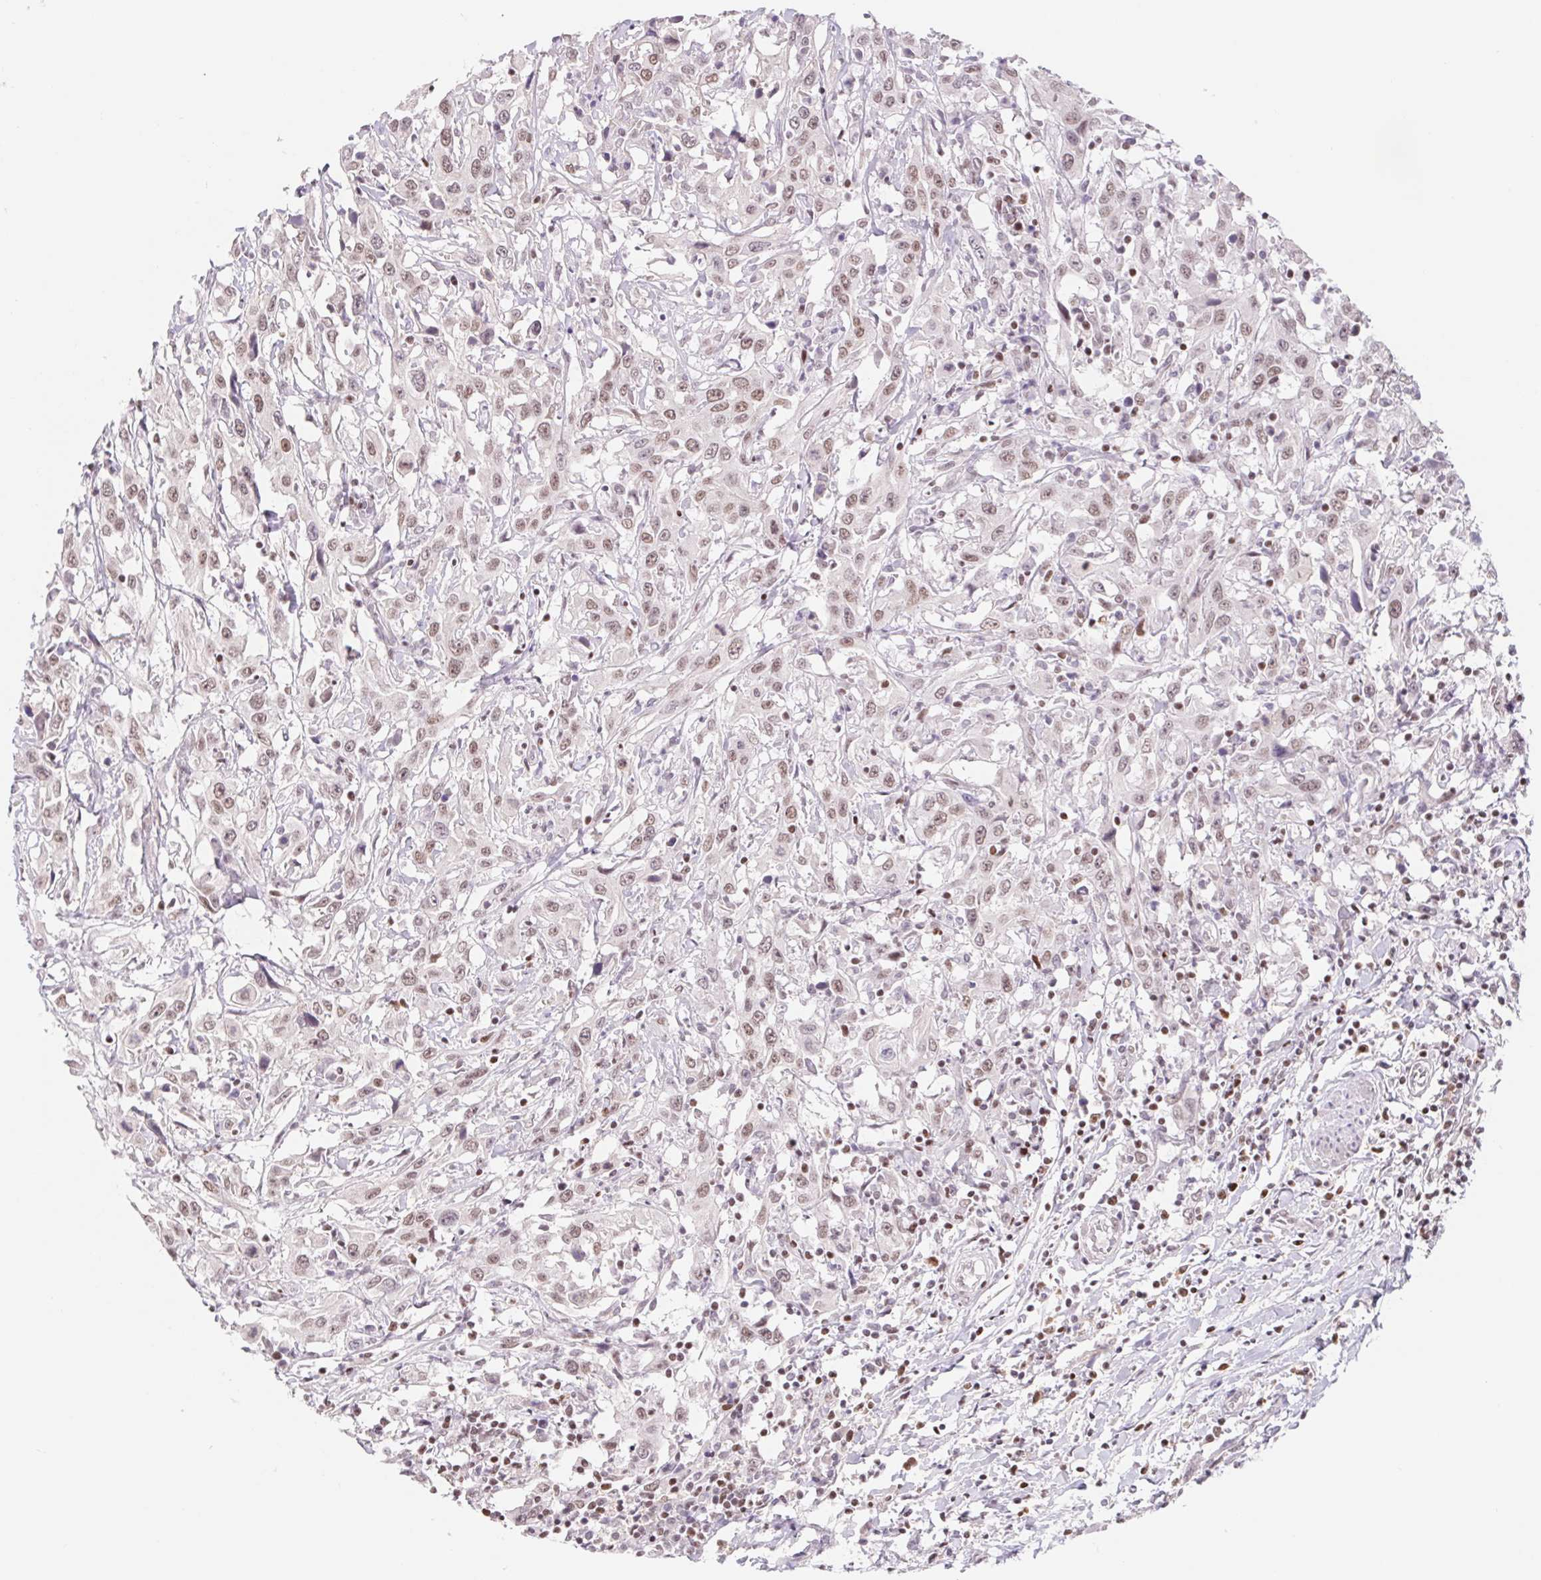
{"staining": {"intensity": "moderate", "quantity": ">75%", "location": "nuclear"}, "tissue": "urothelial cancer", "cell_type": "Tumor cells", "image_type": "cancer", "snomed": [{"axis": "morphology", "description": "Urothelial carcinoma, High grade"}, {"axis": "topography", "description": "Urinary bladder"}], "caption": "Urothelial carcinoma (high-grade) was stained to show a protein in brown. There is medium levels of moderate nuclear positivity in approximately >75% of tumor cells. (DAB = brown stain, brightfield microscopy at high magnification).", "gene": "TRERF1", "patient": {"sex": "male", "age": 61}}